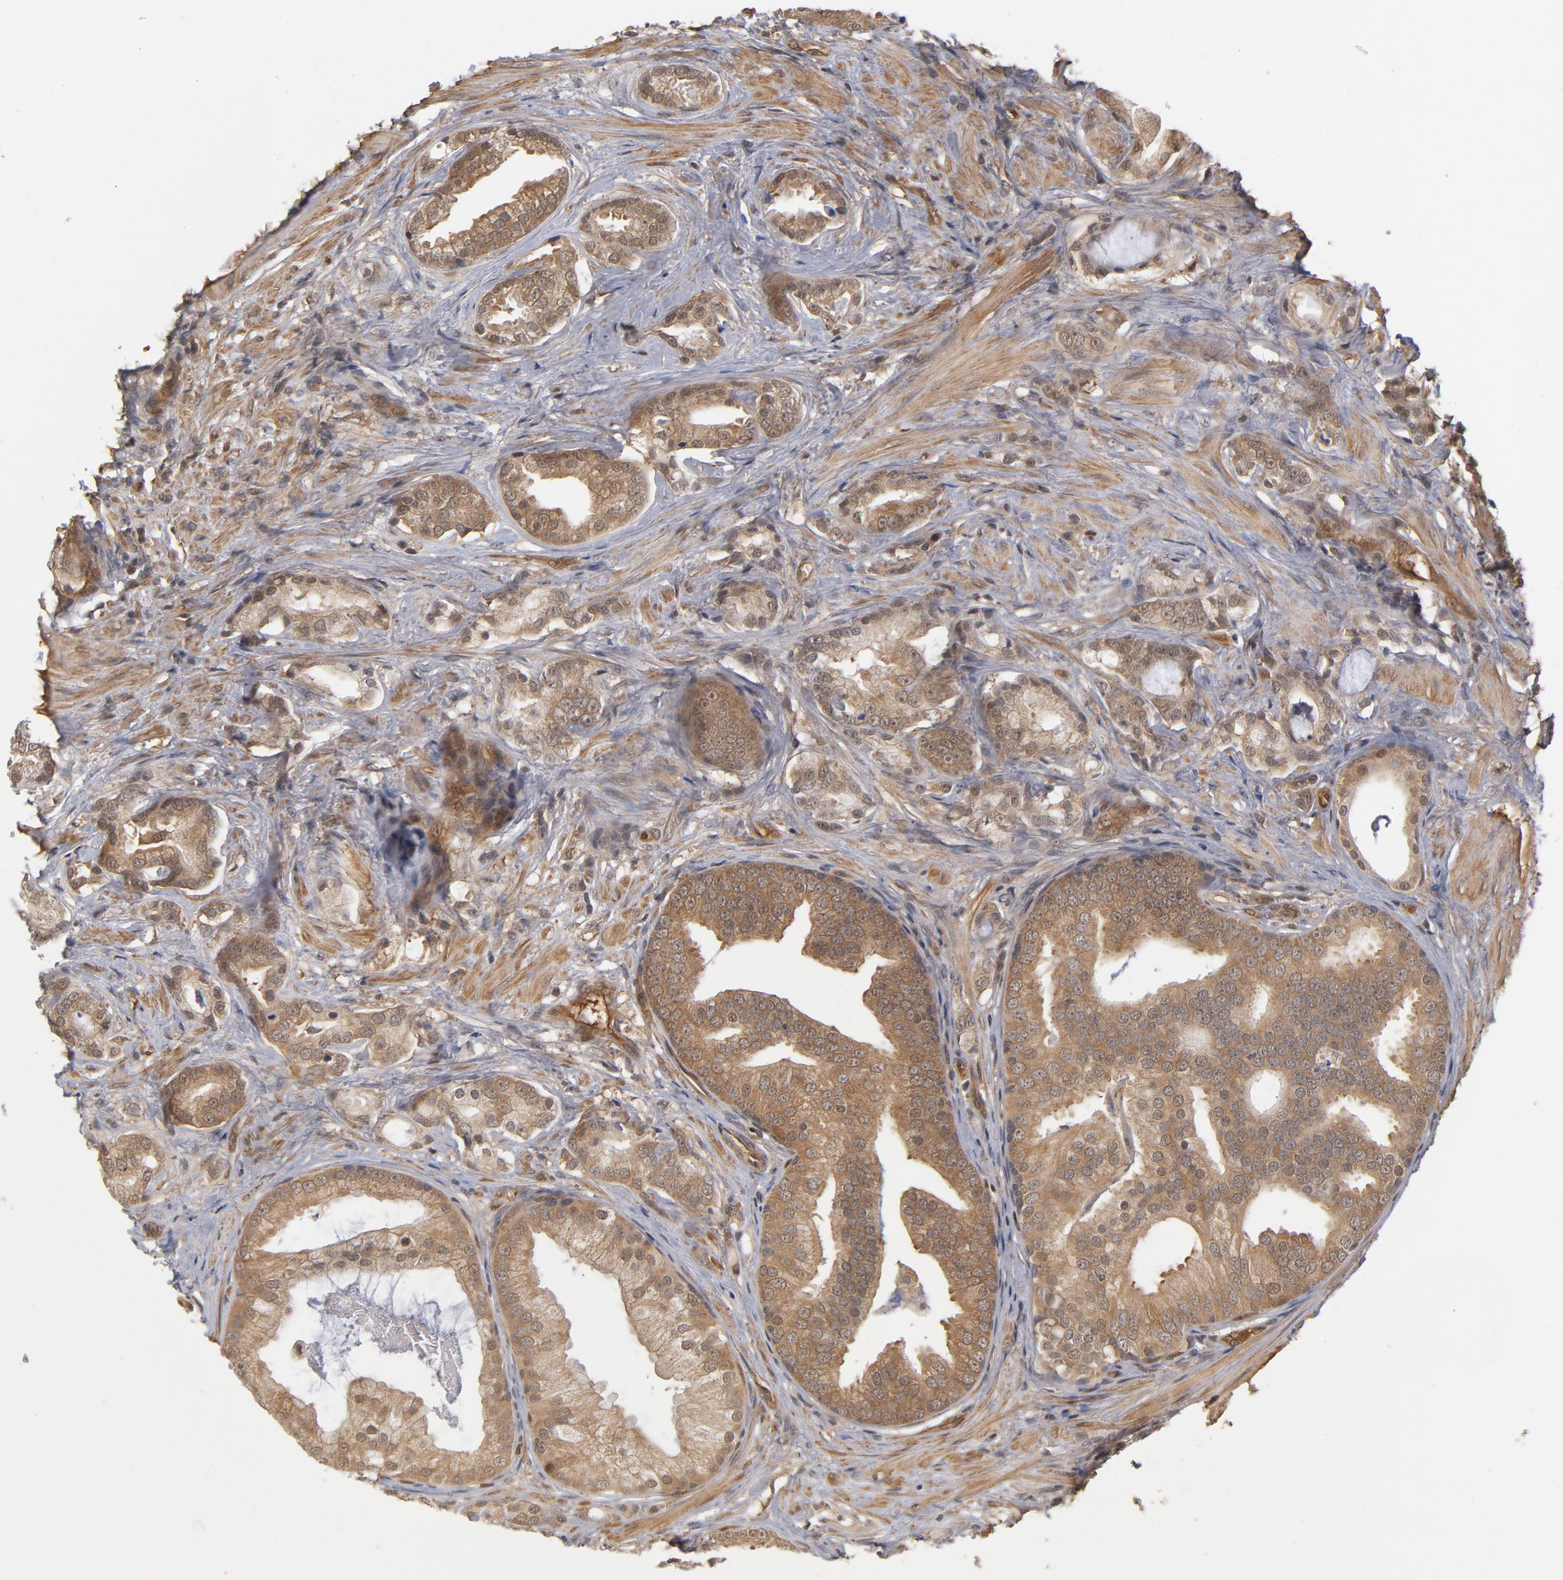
{"staining": {"intensity": "moderate", "quantity": ">75%", "location": "cytoplasmic/membranous,nuclear"}, "tissue": "prostate cancer", "cell_type": "Tumor cells", "image_type": "cancer", "snomed": [{"axis": "morphology", "description": "Adenocarcinoma, Low grade"}, {"axis": "topography", "description": "Prostate"}], "caption": "Prostate cancer (low-grade adenocarcinoma) stained with a protein marker displays moderate staining in tumor cells.", "gene": "CDC37", "patient": {"sex": "male", "age": 58}}